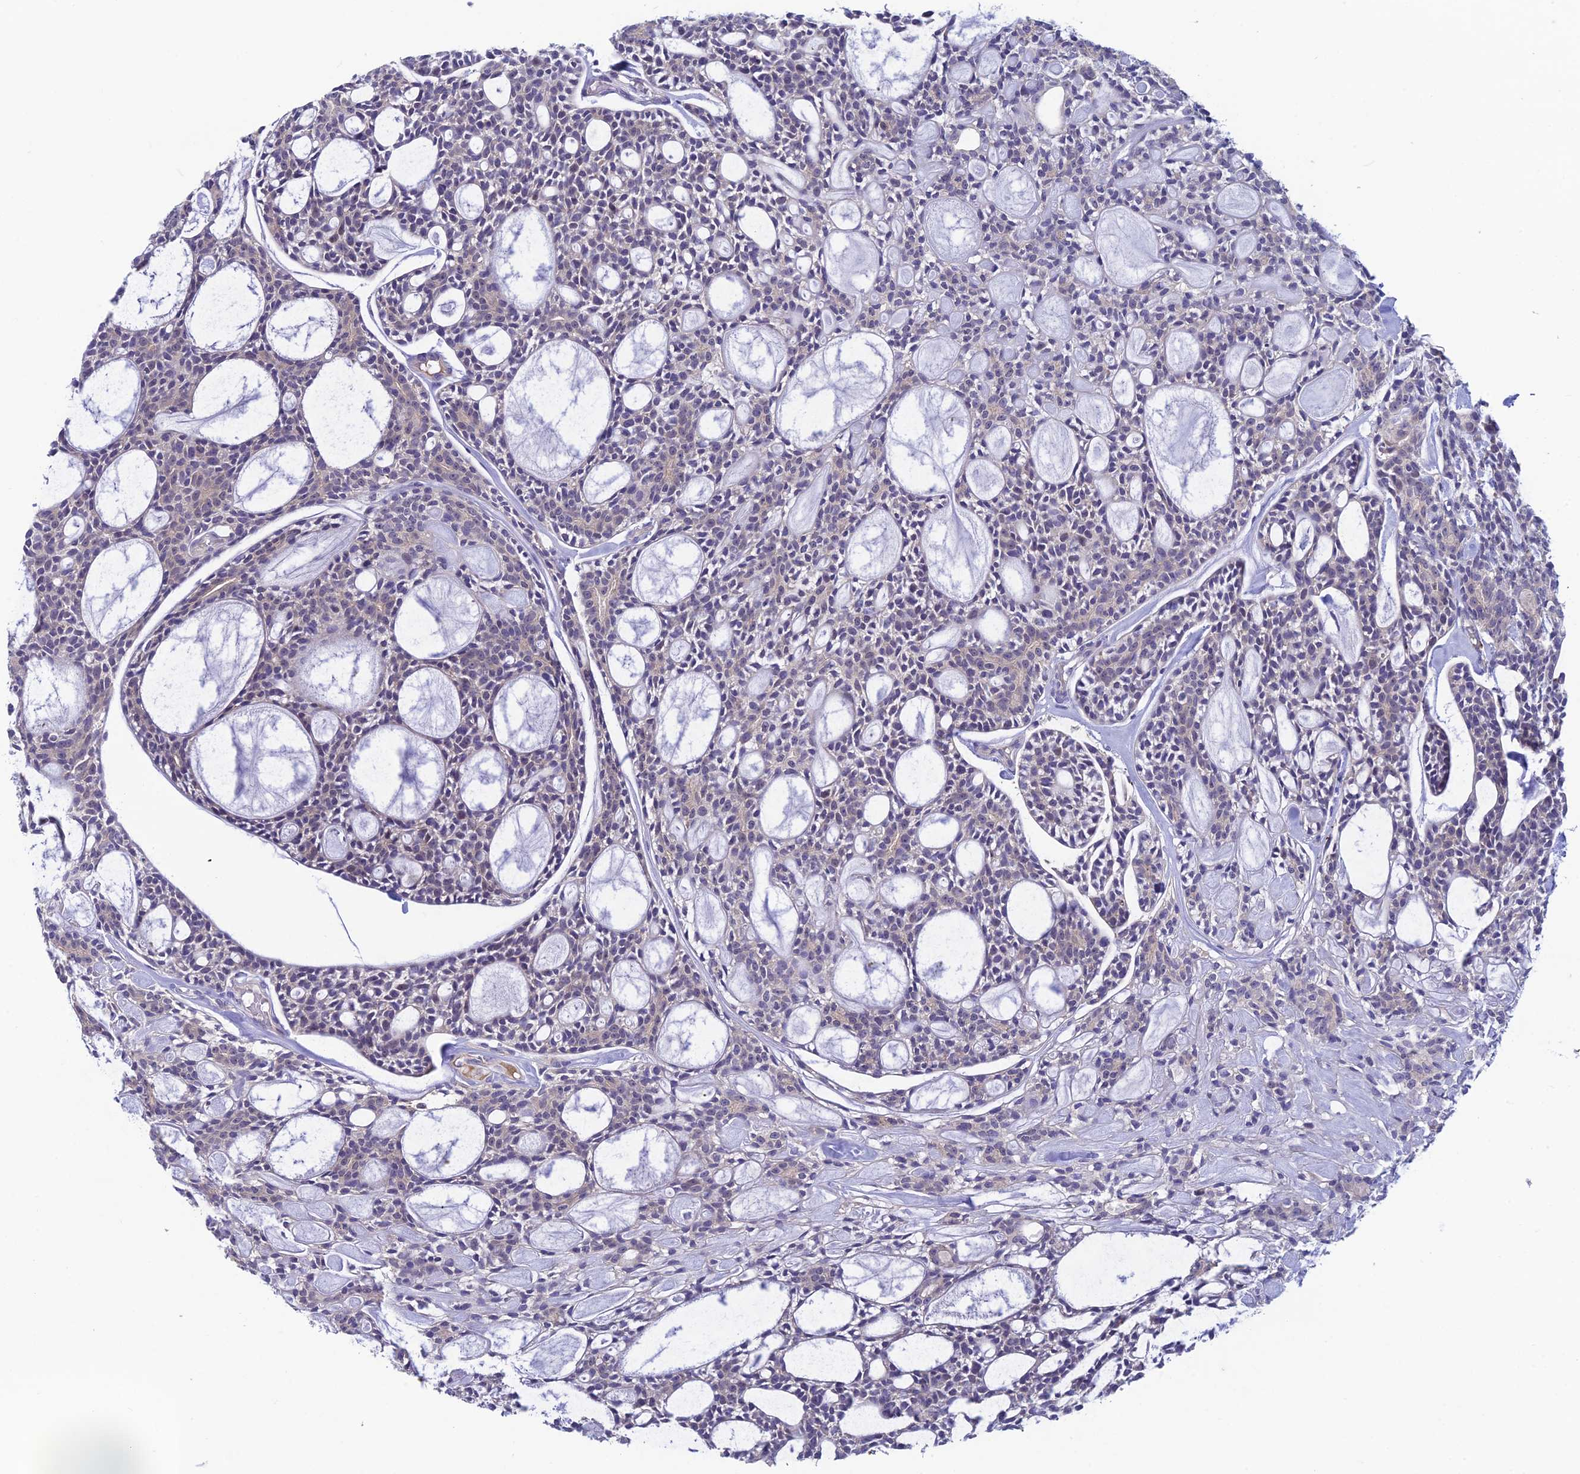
{"staining": {"intensity": "negative", "quantity": "none", "location": "none"}, "tissue": "head and neck cancer", "cell_type": "Tumor cells", "image_type": "cancer", "snomed": [{"axis": "morphology", "description": "Adenocarcinoma, NOS"}, {"axis": "topography", "description": "Salivary gland"}, {"axis": "topography", "description": "Head-Neck"}], "caption": "Image shows no significant protein positivity in tumor cells of adenocarcinoma (head and neck). (DAB immunohistochemistry (IHC) visualized using brightfield microscopy, high magnification).", "gene": "XPO7", "patient": {"sex": "male", "age": 55}}